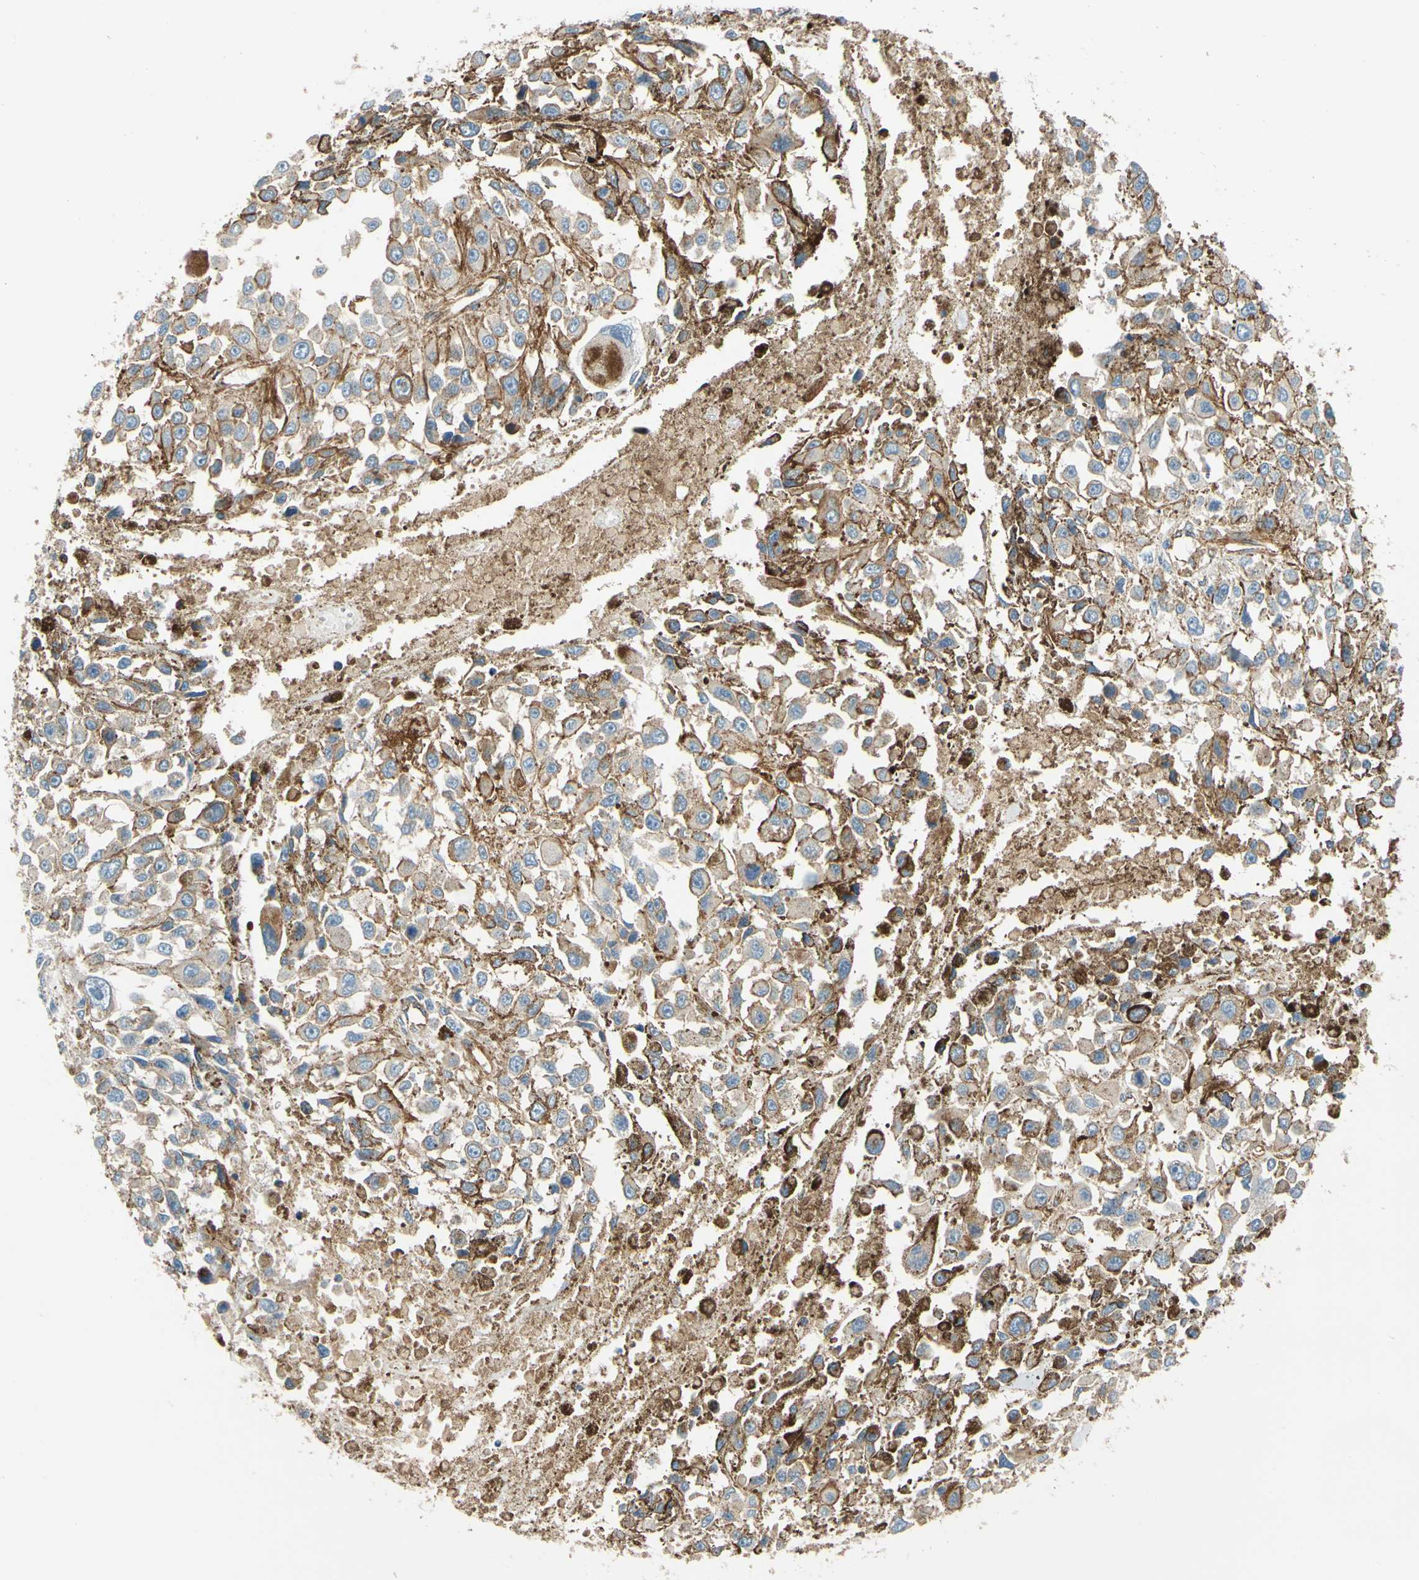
{"staining": {"intensity": "weak", "quantity": "<25%", "location": "cytoplasmic/membranous"}, "tissue": "melanoma", "cell_type": "Tumor cells", "image_type": "cancer", "snomed": [{"axis": "morphology", "description": "Malignant melanoma, Metastatic site"}, {"axis": "topography", "description": "Lymph node"}], "caption": "IHC micrograph of malignant melanoma (metastatic site) stained for a protein (brown), which demonstrates no expression in tumor cells. (Brightfield microscopy of DAB (3,3'-diaminobenzidine) IHC at high magnification).", "gene": "SPTAN1", "patient": {"sex": "male", "age": 59}}